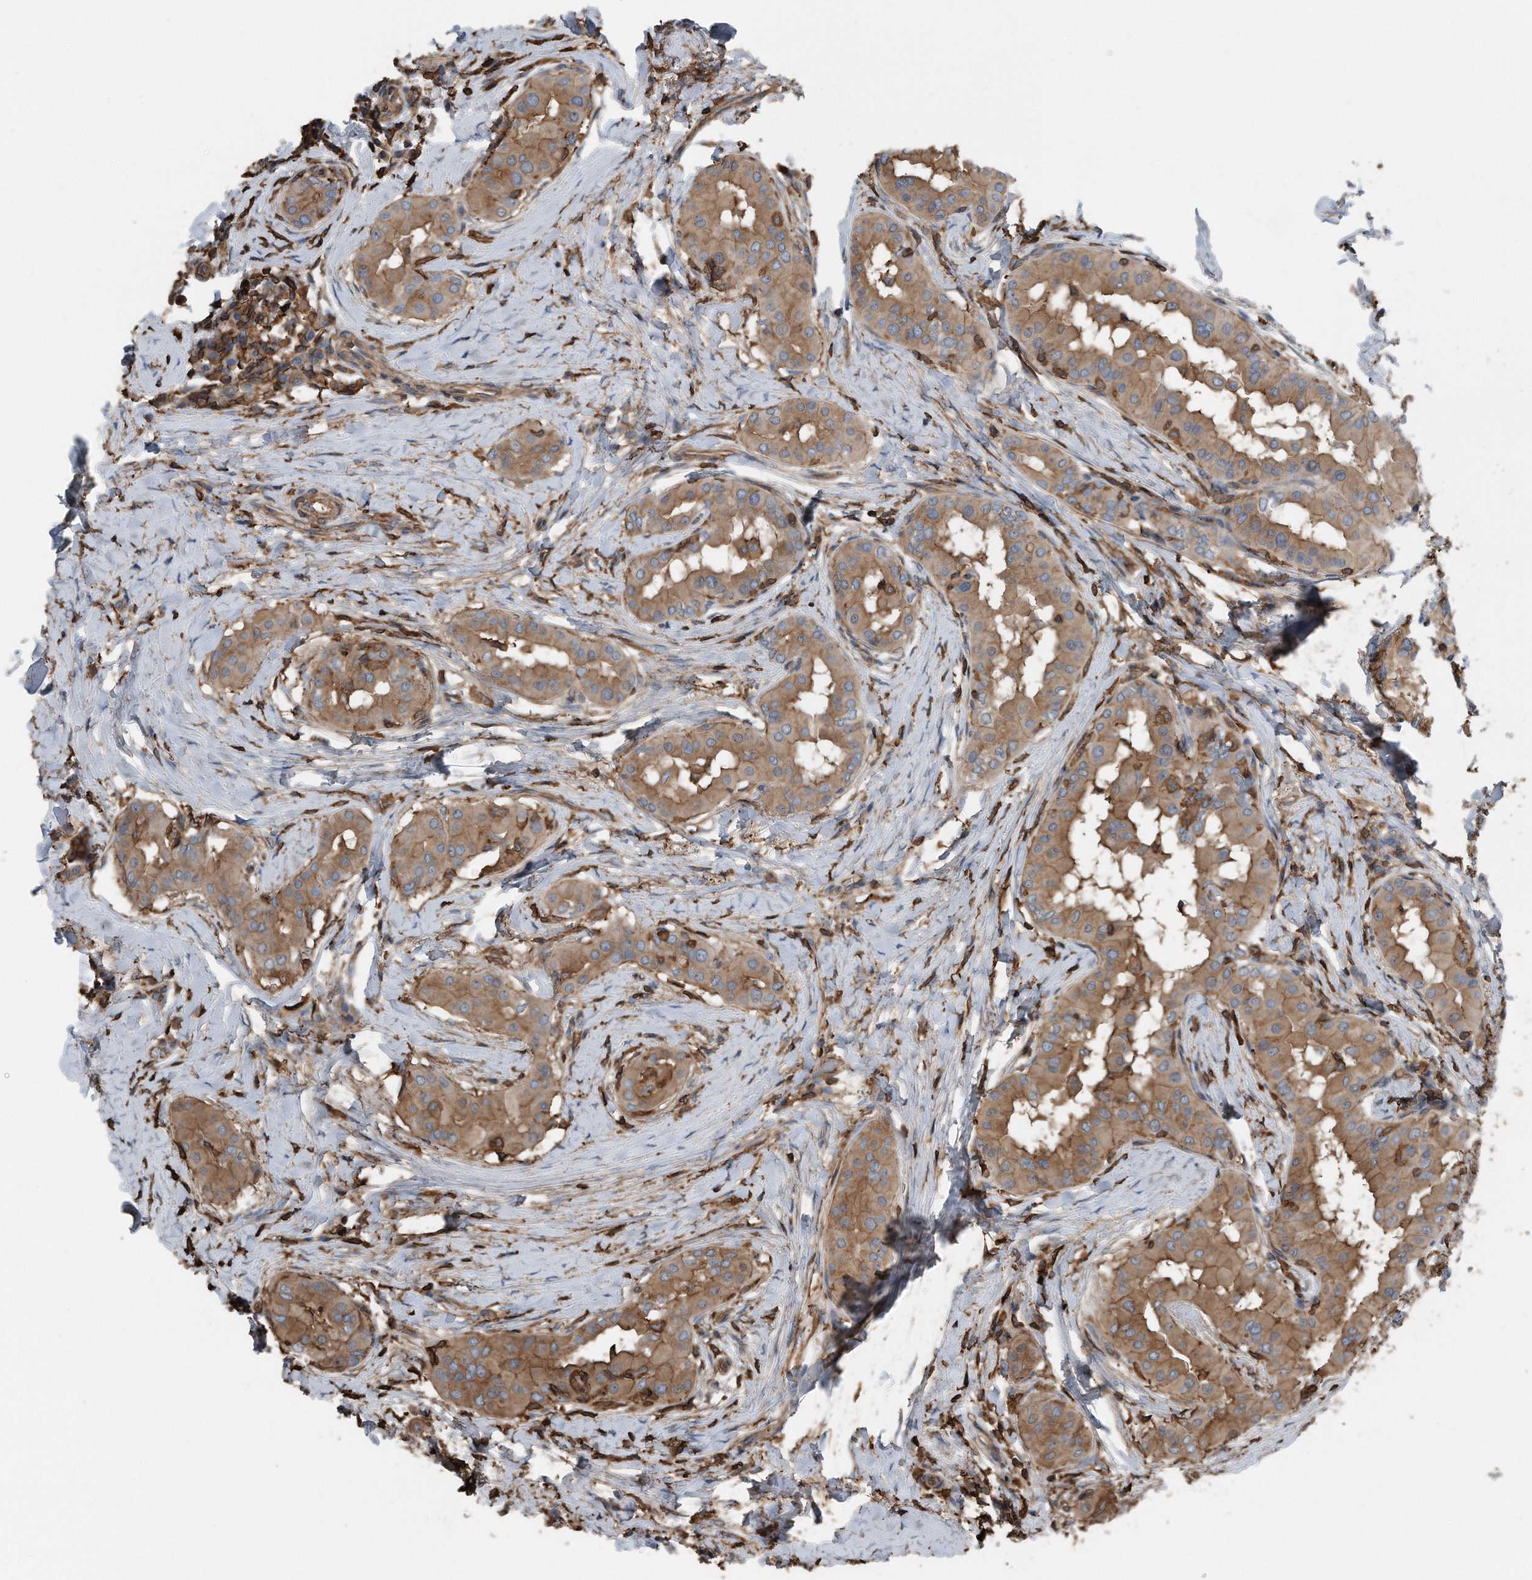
{"staining": {"intensity": "moderate", "quantity": ">75%", "location": "cytoplasmic/membranous"}, "tissue": "thyroid cancer", "cell_type": "Tumor cells", "image_type": "cancer", "snomed": [{"axis": "morphology", "description": "Papillary adenocarcinoma, NOS"}, {"axis": "topography", "description": "Thyroid gland"}], "caption": "Thyroid papillary adenocarcinoma stained with DAB IHC shows medium levels of moderate cytoplasmic/membranous expression in about >75% of tumor cells.", "gene": "RSPO3", "patient": {"sex": "male", "age": 33}}